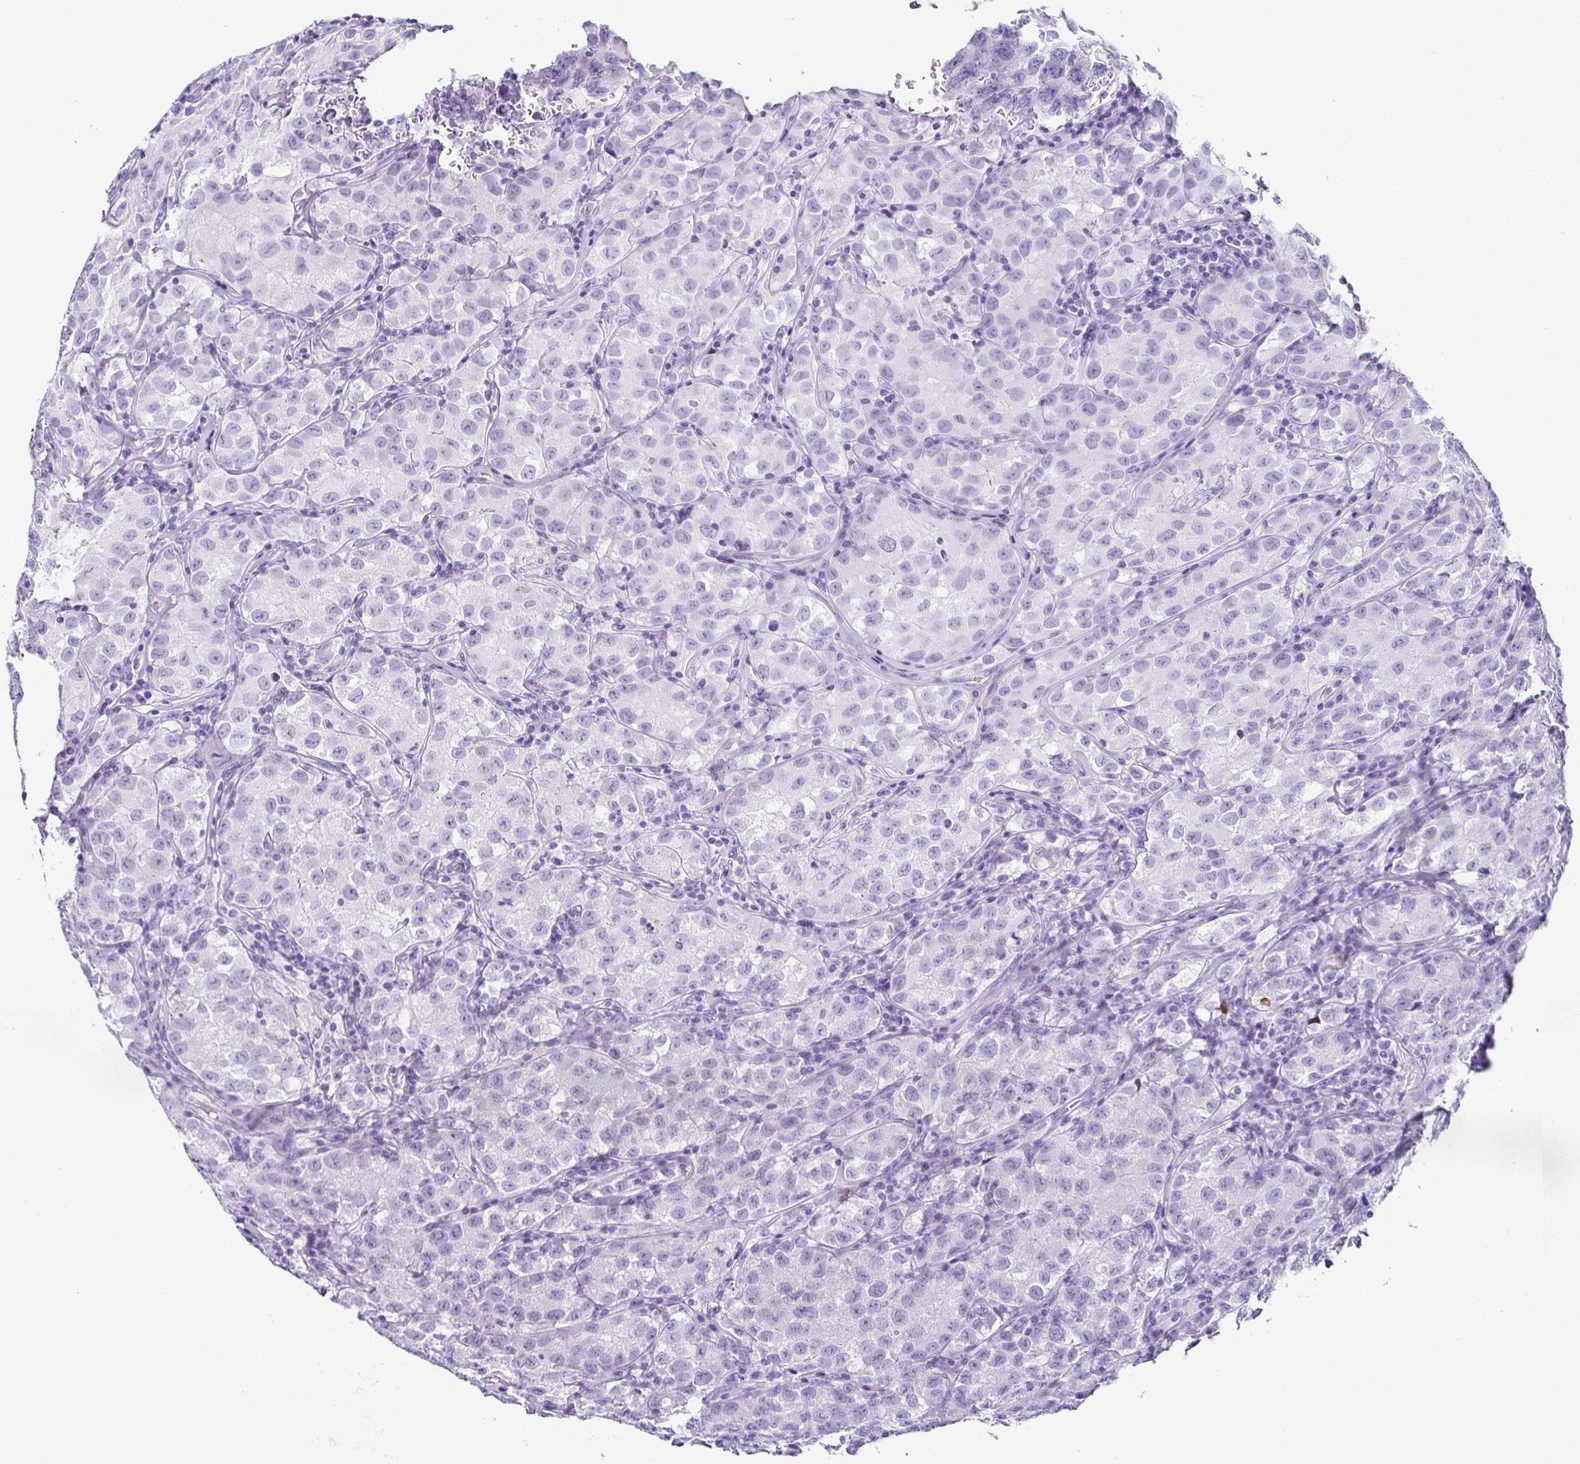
{"staining": {"intensity": "negative", "quantity": "none", "location": "none"}, "tissue": "testis cancer", "cell_type": "Tumor cells", "image_type": "cancer", "snomed": [{"axis": "morphology", "description": "Seminoma, NOS"}, {"axis": "morphology", "description": "Carcinoma, Embryonal, NOS"}, {"axis": "topography", "description": "Testis"}], "caption": "Immunohistochemistry (IHC) of seminoma (testis) demonstrates no staining in tumor cells. (Brightfield microscopy of DAB immunohistochemistry at high magnification).", "gene": "SERPINB3", "patient": {"sex": "male", "age": 43}}